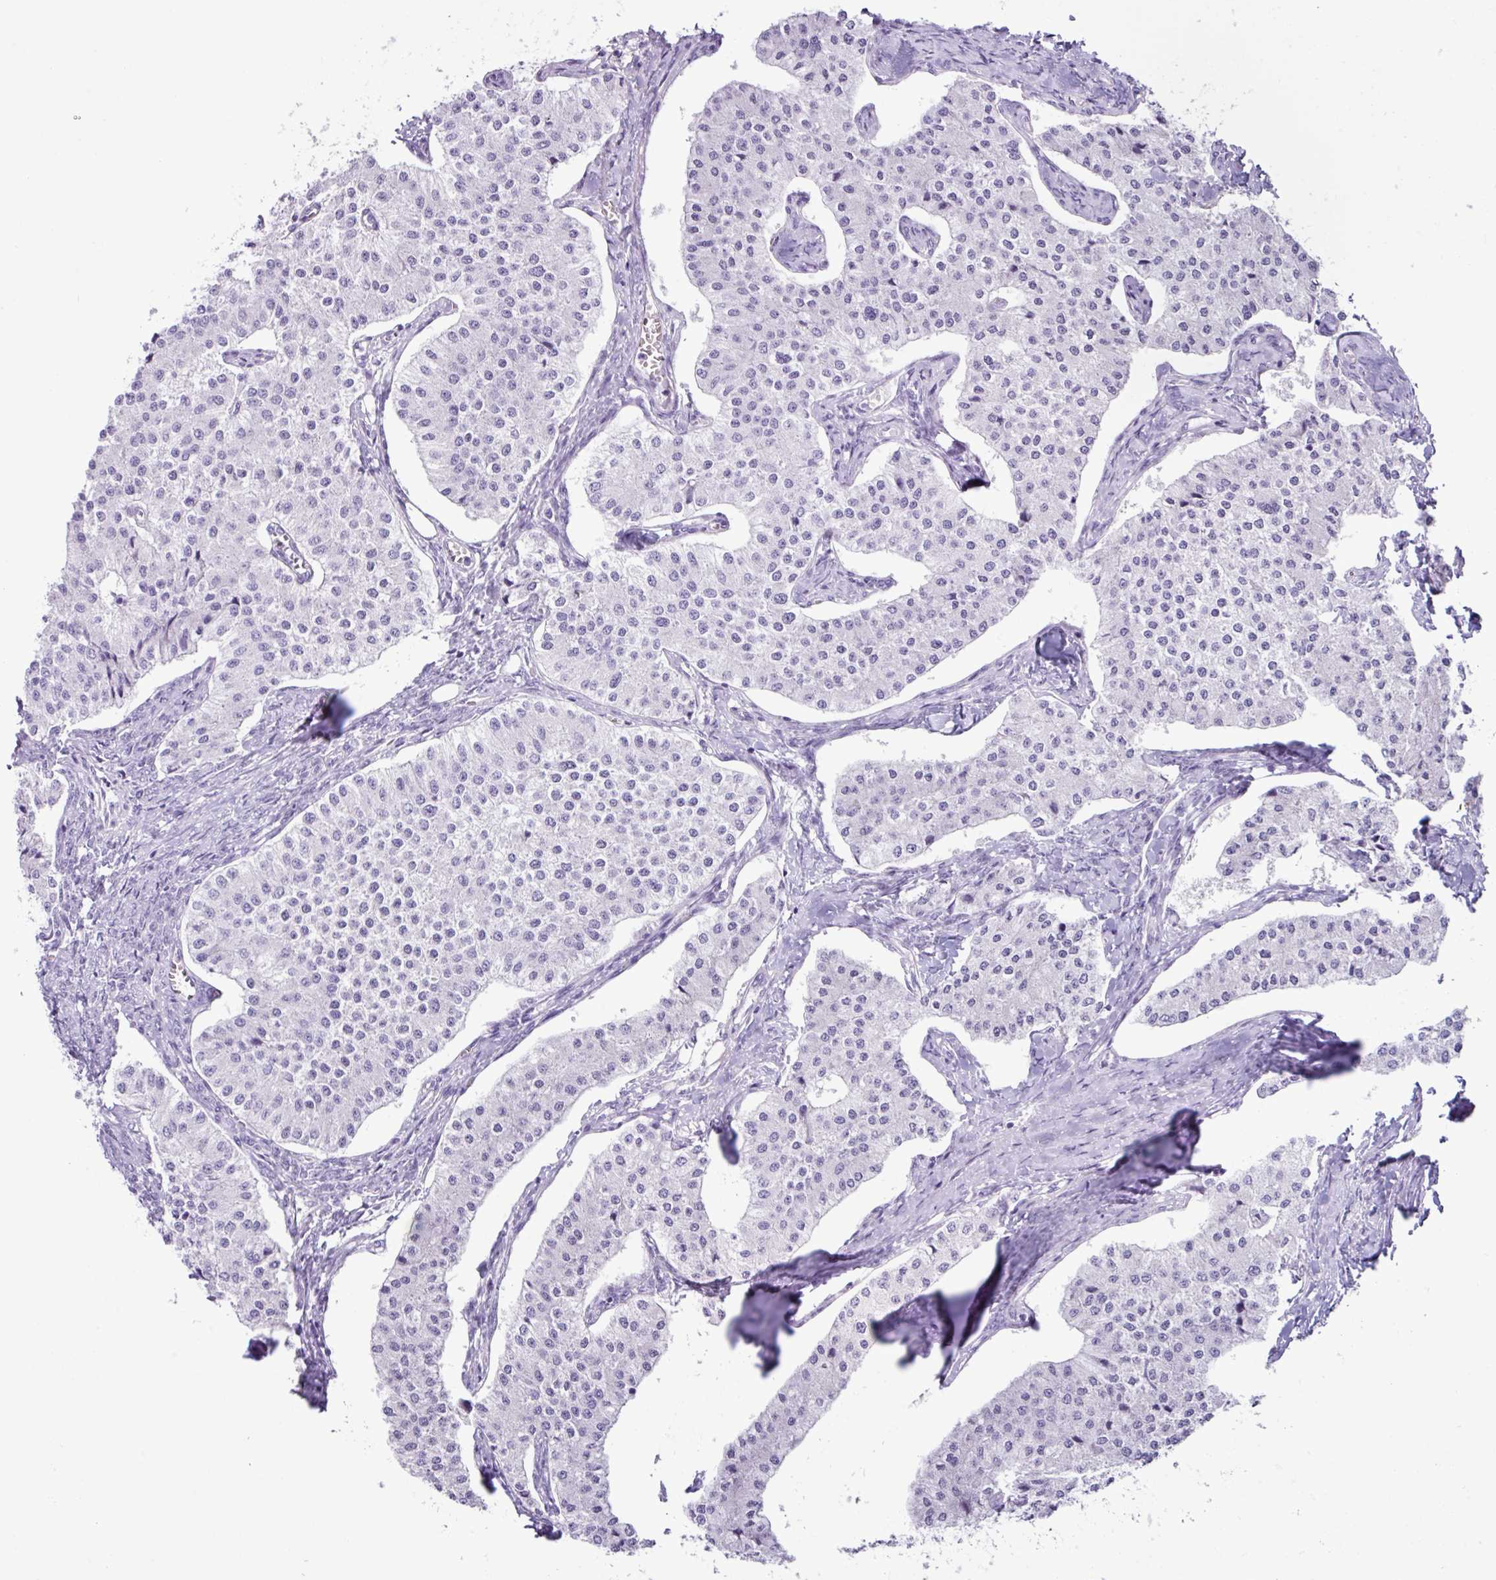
{"staining": {"intensity": "negative", "quantity": "none", "location": "none"}, "tissue": "carcinoid", "cell_type": "Tumor cells", "image_type": "cancer", "snomed": [{"axis": "morphology", "description": "Carcinoid, malignant, NOS"}, {"axis": "topography", "description": "Colon"}], "caption": "Tumor cells are negative for protein expression in human malignant carcinoid.", "gene": "ZNF524", "patient": {"sex": "female", "age": 52}}